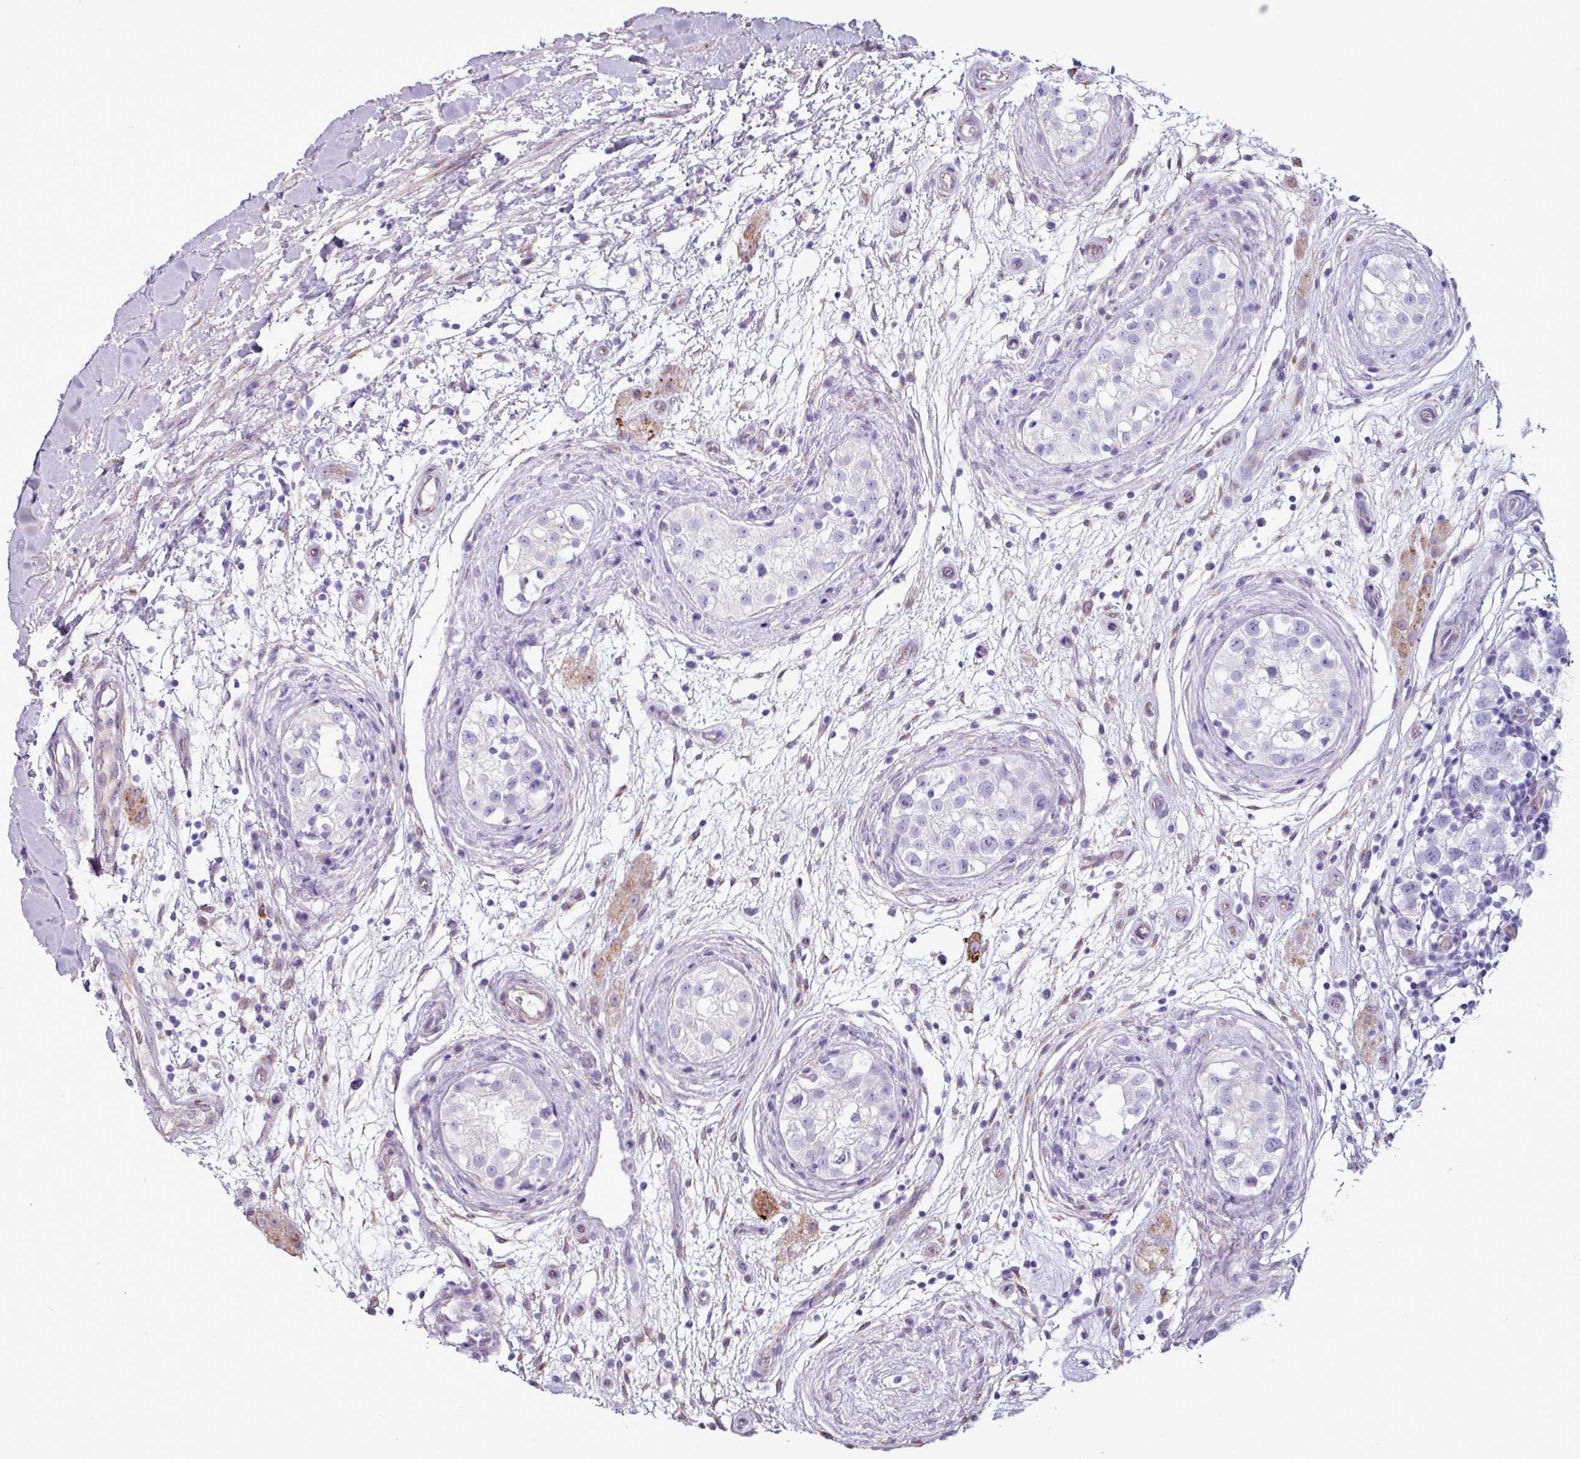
{"staining": {"intensity": "negative", "quantity": "none", "location": "none"}, "tissue": "testis cancer", "cell_type": "Tumor cells", "image_type": "cancer", "snomed": [{"axis": "morphology", "description": "Seminoma, NOS"}, {"axis": "topography", "description": "Testis"}], "caption": "Immunohistochemical staining of testis seminoma demonstrates no significant staining in tumor cells. (Immunohistochemistry (ihc), brightfield microscopy, high magnification).", "gene": "PPP1R35", "patient": {"sex": "male", "age": 34}}